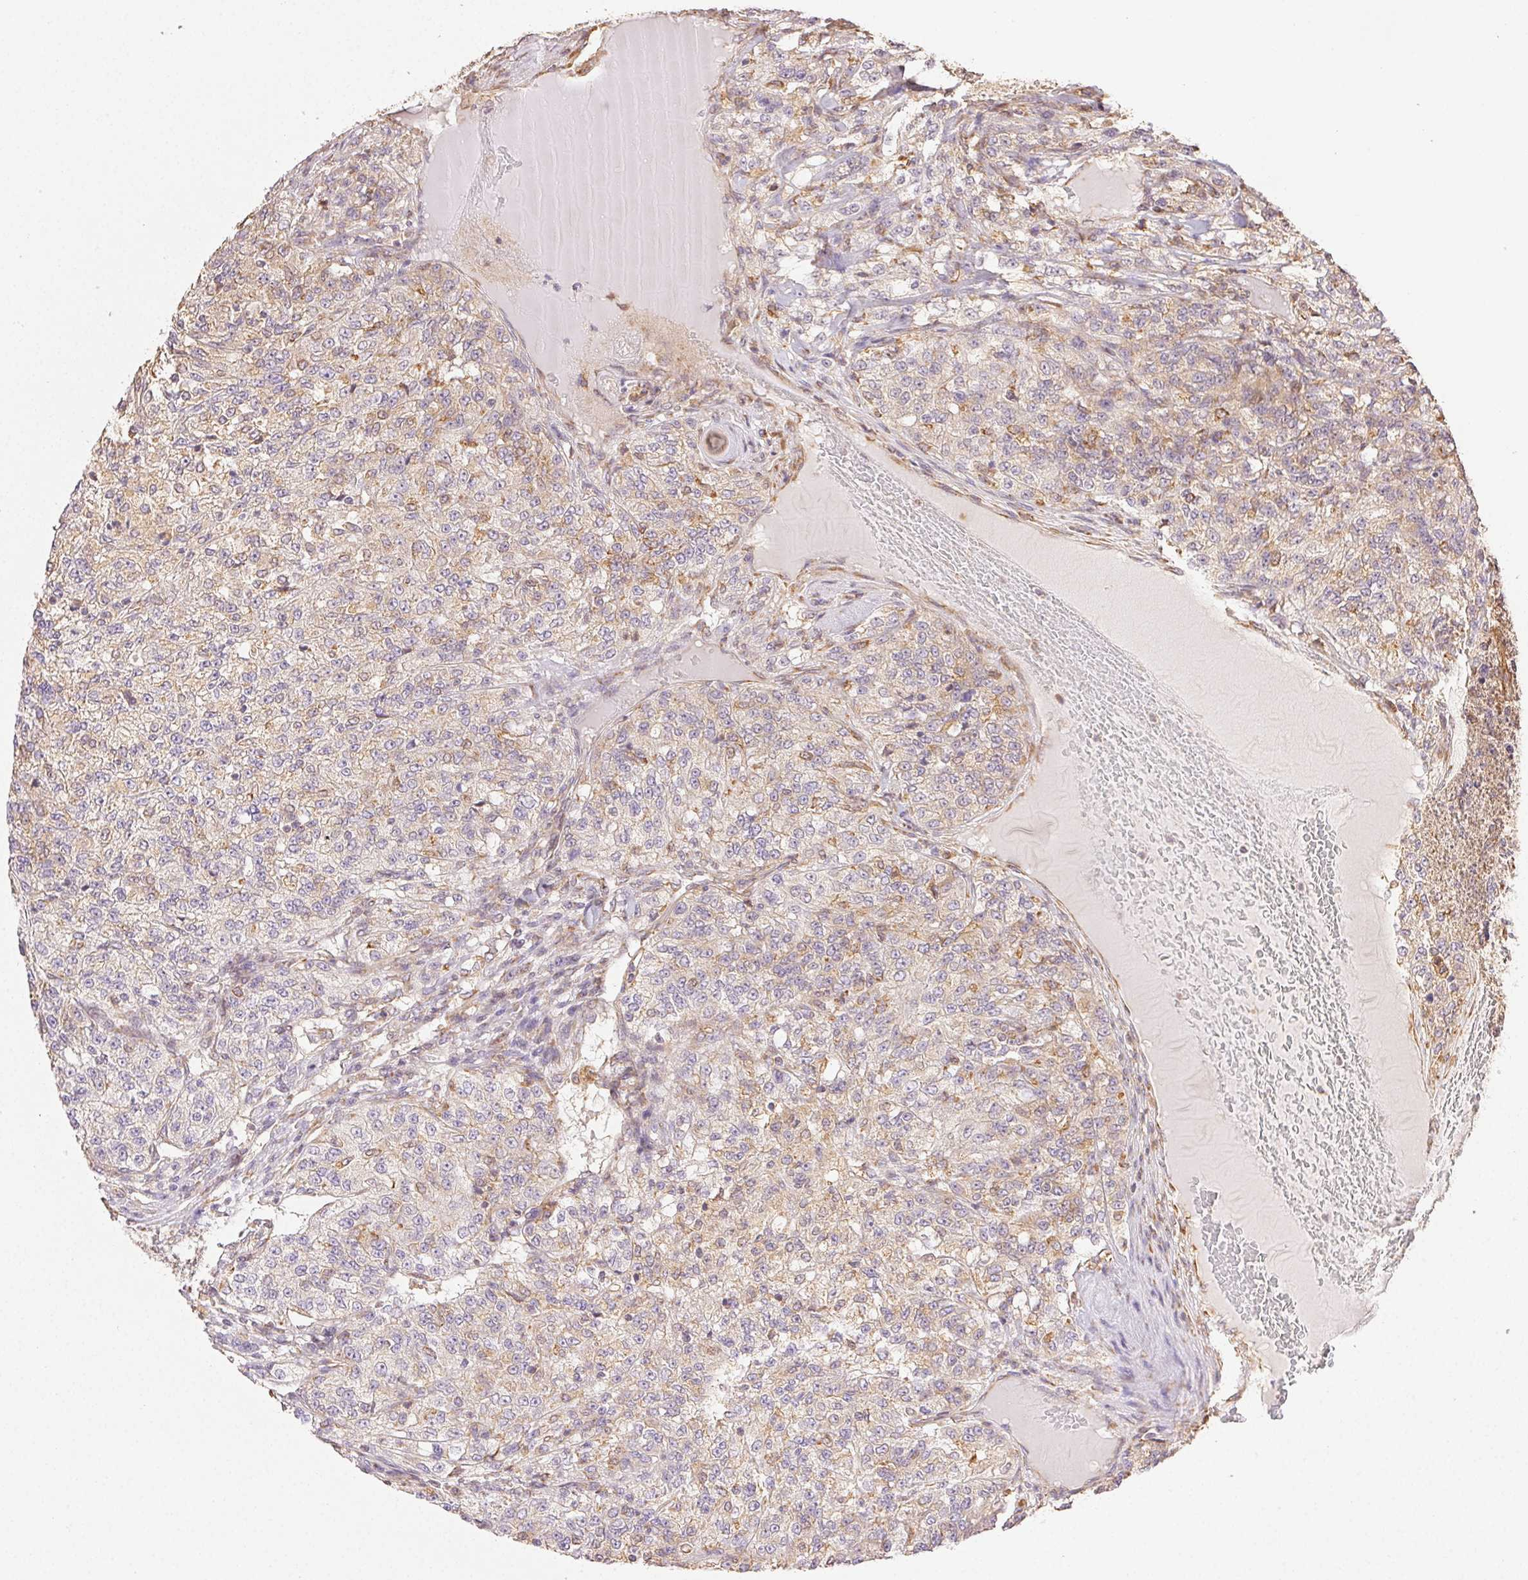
{"staining": {"intensity": "weak", "quantity": "<25%", "location": "cytoplasmic/membranous"}, "tissue": "renal cancer", "cell_type": "Tumor cells", "image_type": "cancer", "snomed": [{"axis": "morphology", "description": "Adenocarcinoma, NOS"}, {"axis": "topography", "description": "Kidney"}], "caption": "Micrograph shows no significant protein staining in tumor cells of renal adenocarcinoma. Nuclei are stained in blue.", "gene": "ENTREP1", "patient": {"sex": "female", "age": 63}}